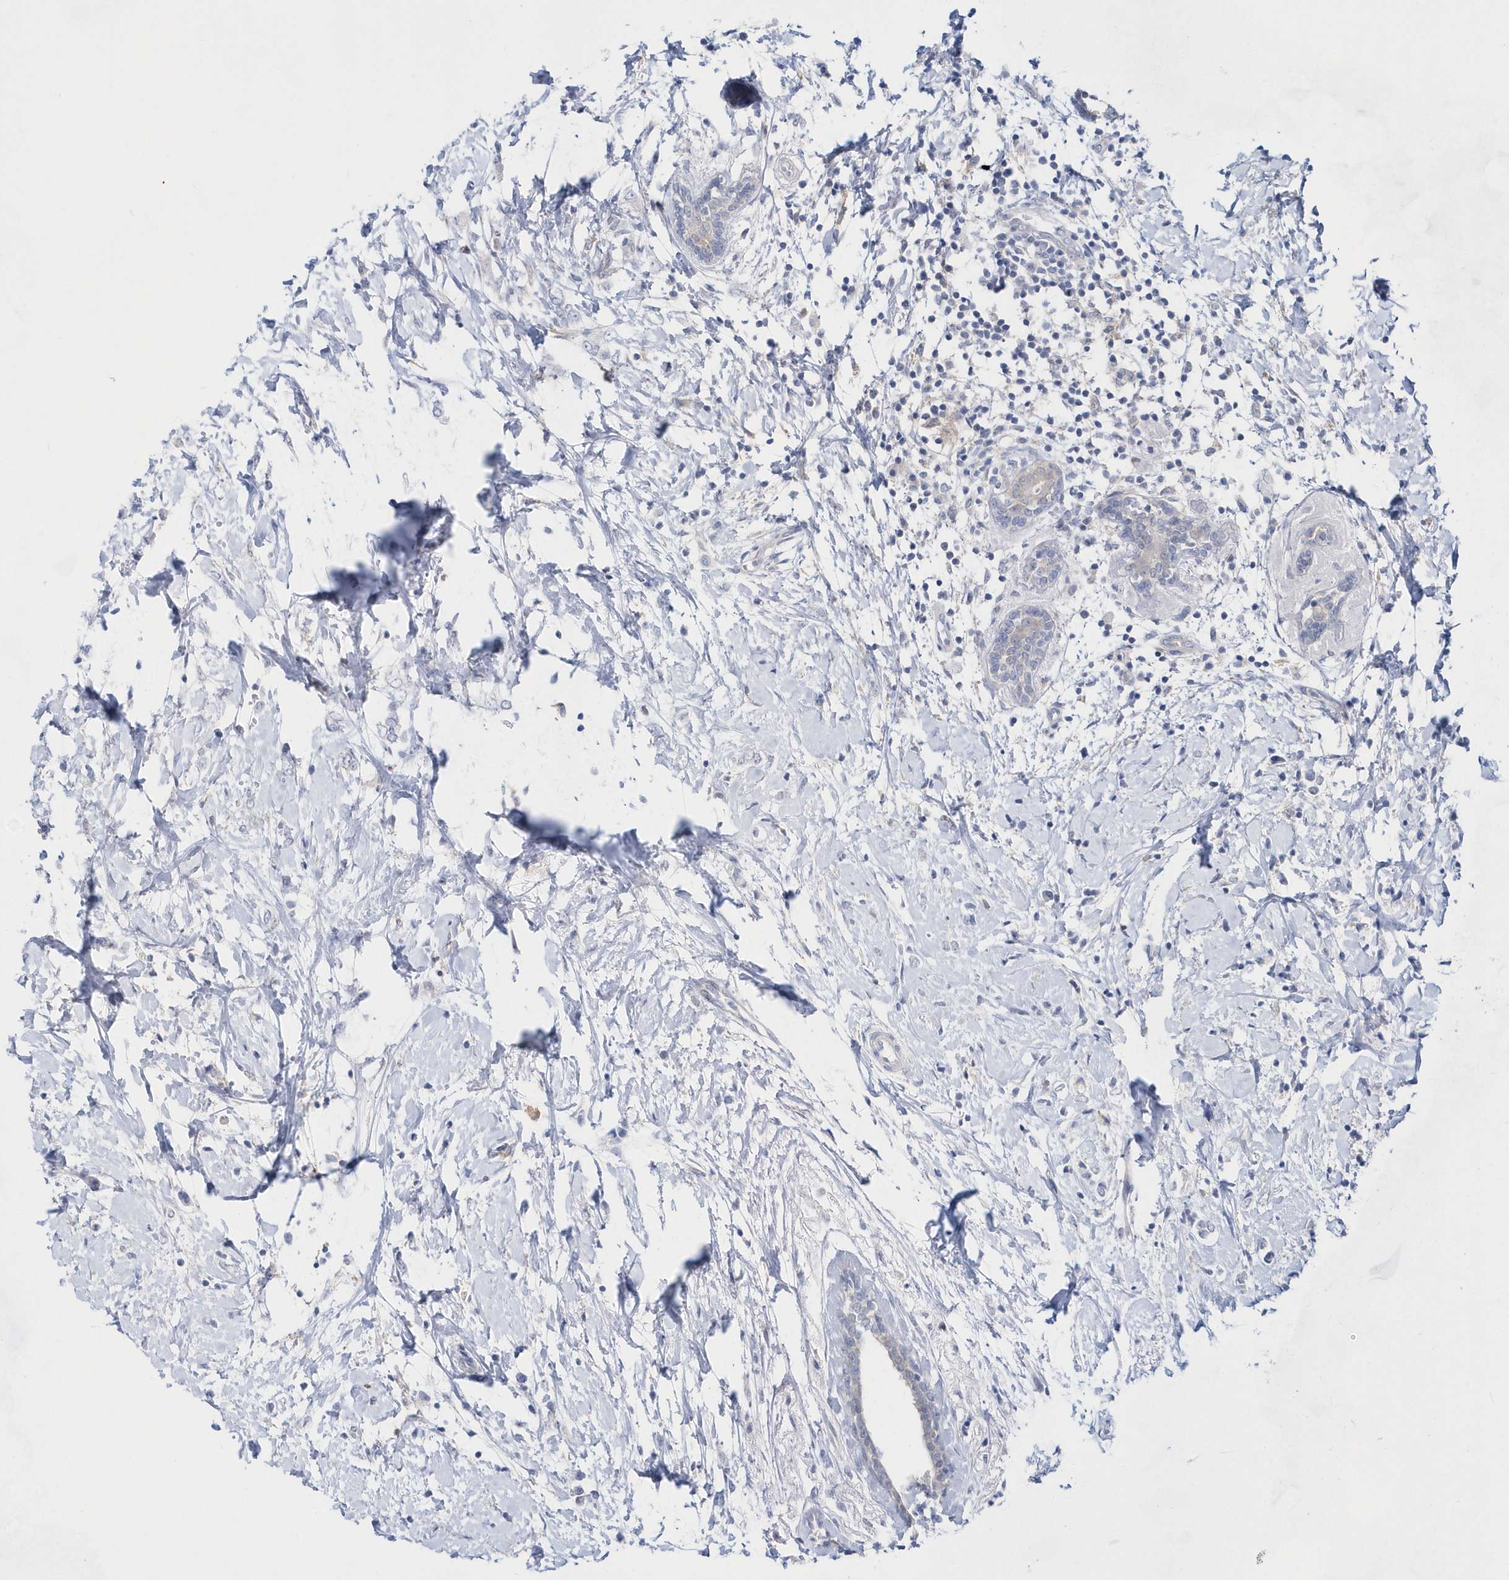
{"staining": {"intensity": "negative", "quantity": "none", "location": "none"}, "tissue": "breast cancer", "cell_type": "Tumor cells", "image_type": "cancer", "snomed": [{"axis": "morphology", "description": "Normal tissue, NOS"}, {"axis": "morphology", "description": "Lobular carcinoma"}, {"axis": "topography", "description": "Breast"}], "caption": "DAB immunohistochemical staining of human breast cancer (lobular carcinoma) reveals no significant positivity in tumor cells. Brightfield microscopy of immunohistochemistry stained with DAB (3,3'-diaminobenzidine) (brown) and hematoxylin (blue), captured at high magnification.", "gene": "BDH2", "patient": {"sex": "female", "age": 47}}